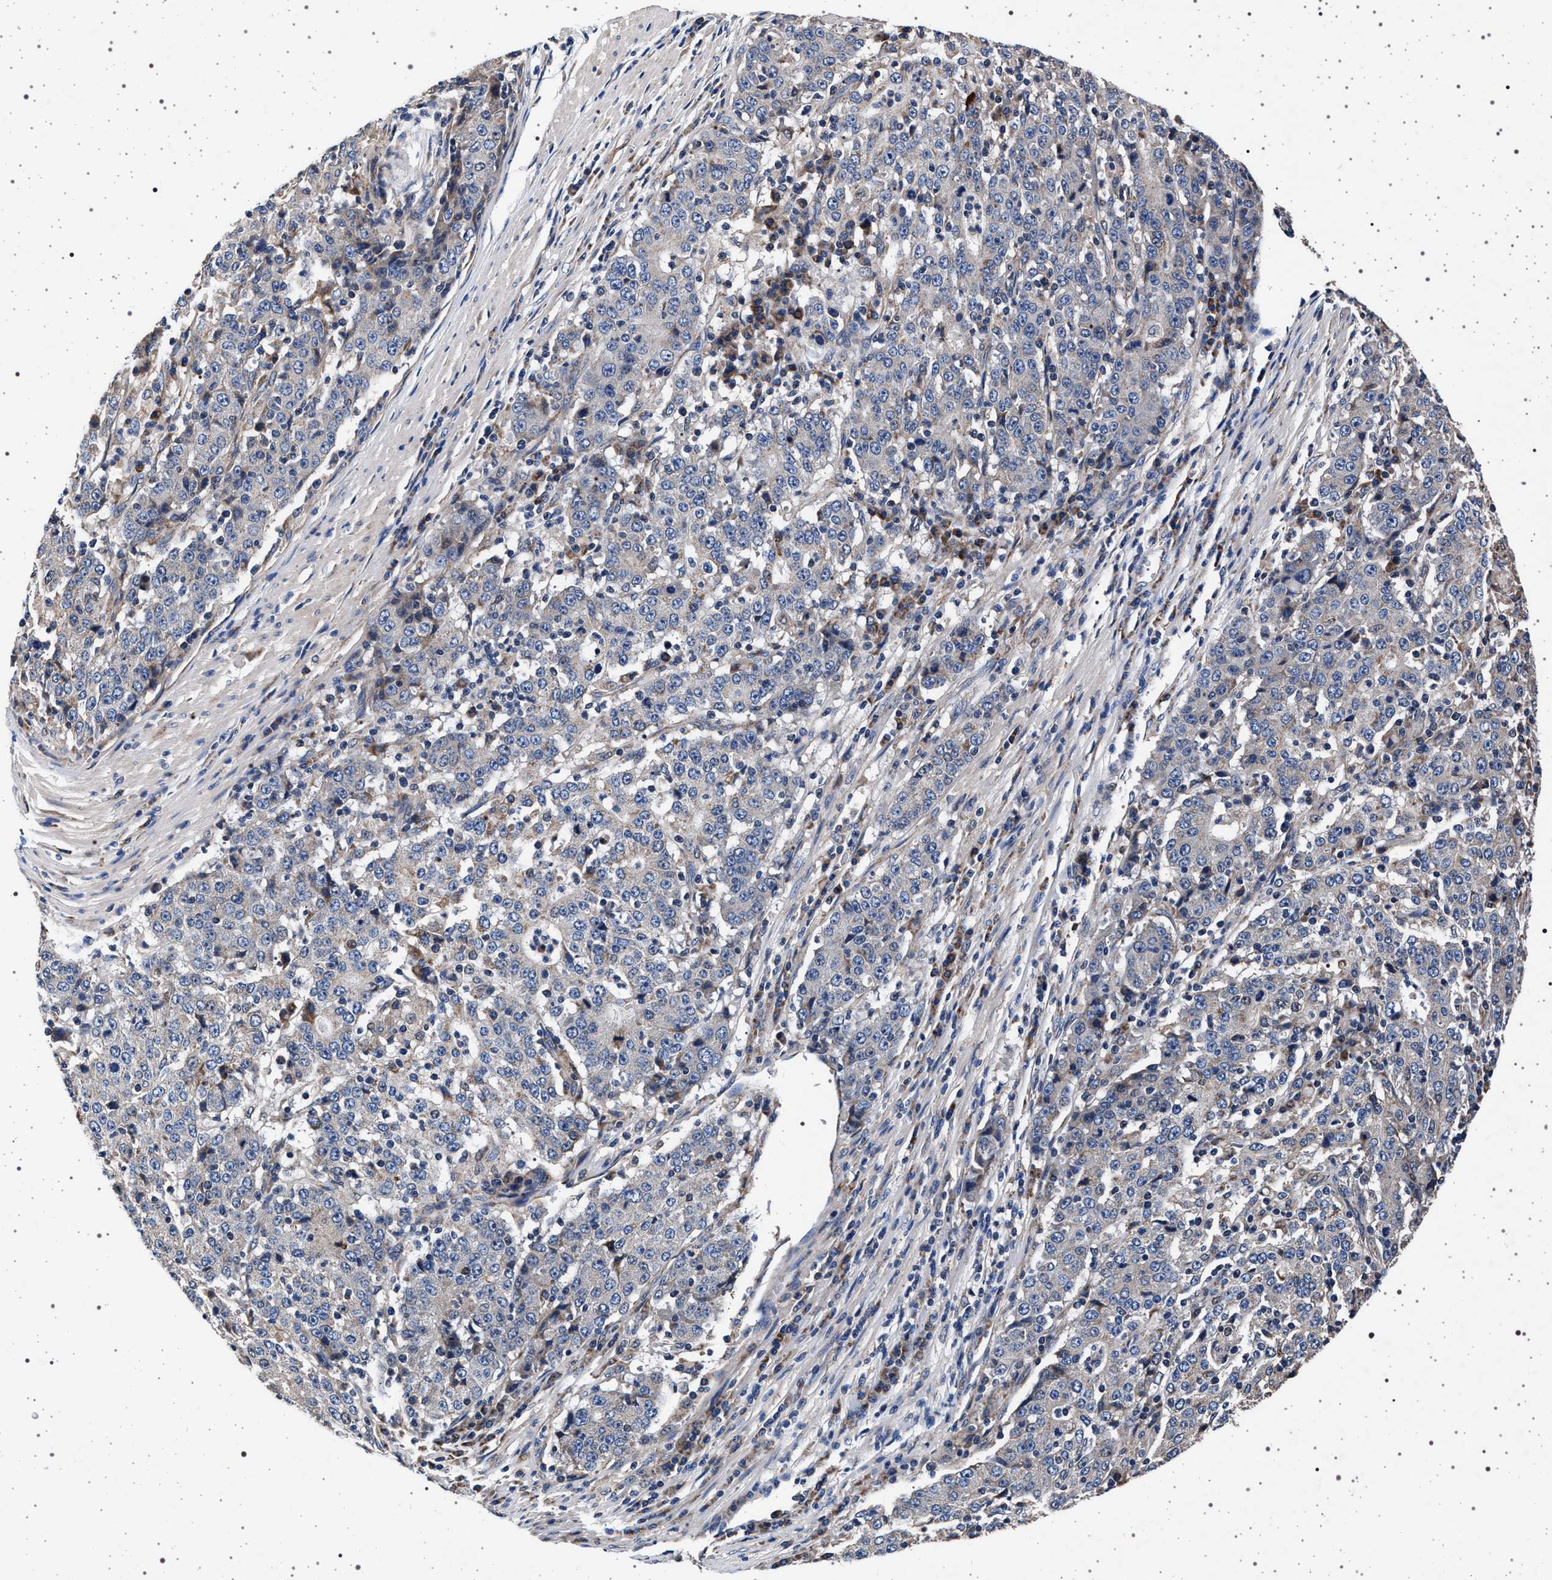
{"staining": {"intensity": "negative", "quantity": "none", "location": "none"}, "tissue": "stomach cancer", "cell_type": "Tumor cells", "image_type": "cancer", "snomed": [{"axis": "morphology", "description": "Adenocarcinoma, NOS"}, {"axis": "topography", "description": "Stomach"}], "caption": "Immunohistochemical staining of stomach adenocarcinoma shows no significant staining in tumor cells.", "gene": "MAP3K2", "patient": {"sex": "male", "age": 59}}